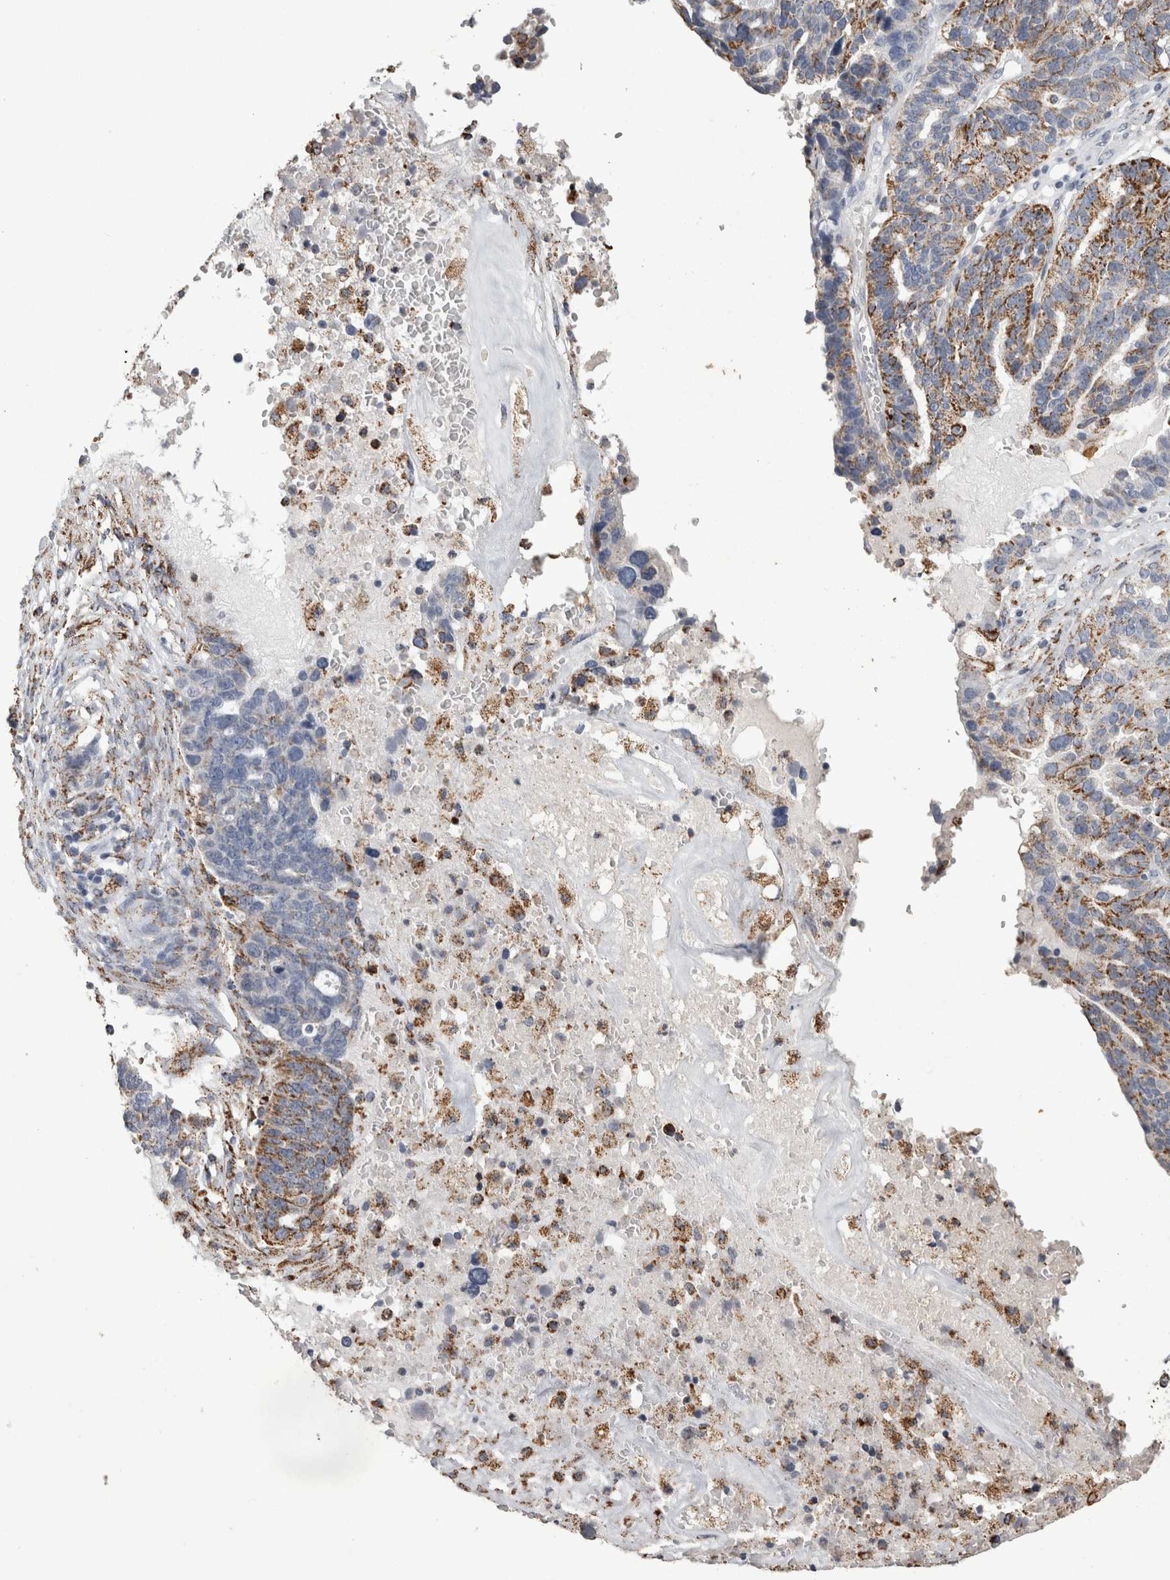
{"staining": {"intensity": "moderate", "quantity": "25%-75%", "location": "cytoplasmic/membranous"}, "tissue": "ovarian cancer", "cell_type": "Tumor cells", "image_type": "cancer", "snomed": [{"axis": "morphology", "description": "Cystadenocarcinoma, serous, NOS"}, {"axis": "topography", "description": "Ovary"}], "caption": "Protein analysis of ovarian serous cystadenocarcinoma tissue exhibits moderate cytoplasmic/membranous staining in approximately 25%-75% of tumor cells. (brown staining indicates protein expression, while blue staining denotes nuclei).", "gene": "DKK3", "patient": {"sex": "female", "age": 59}}